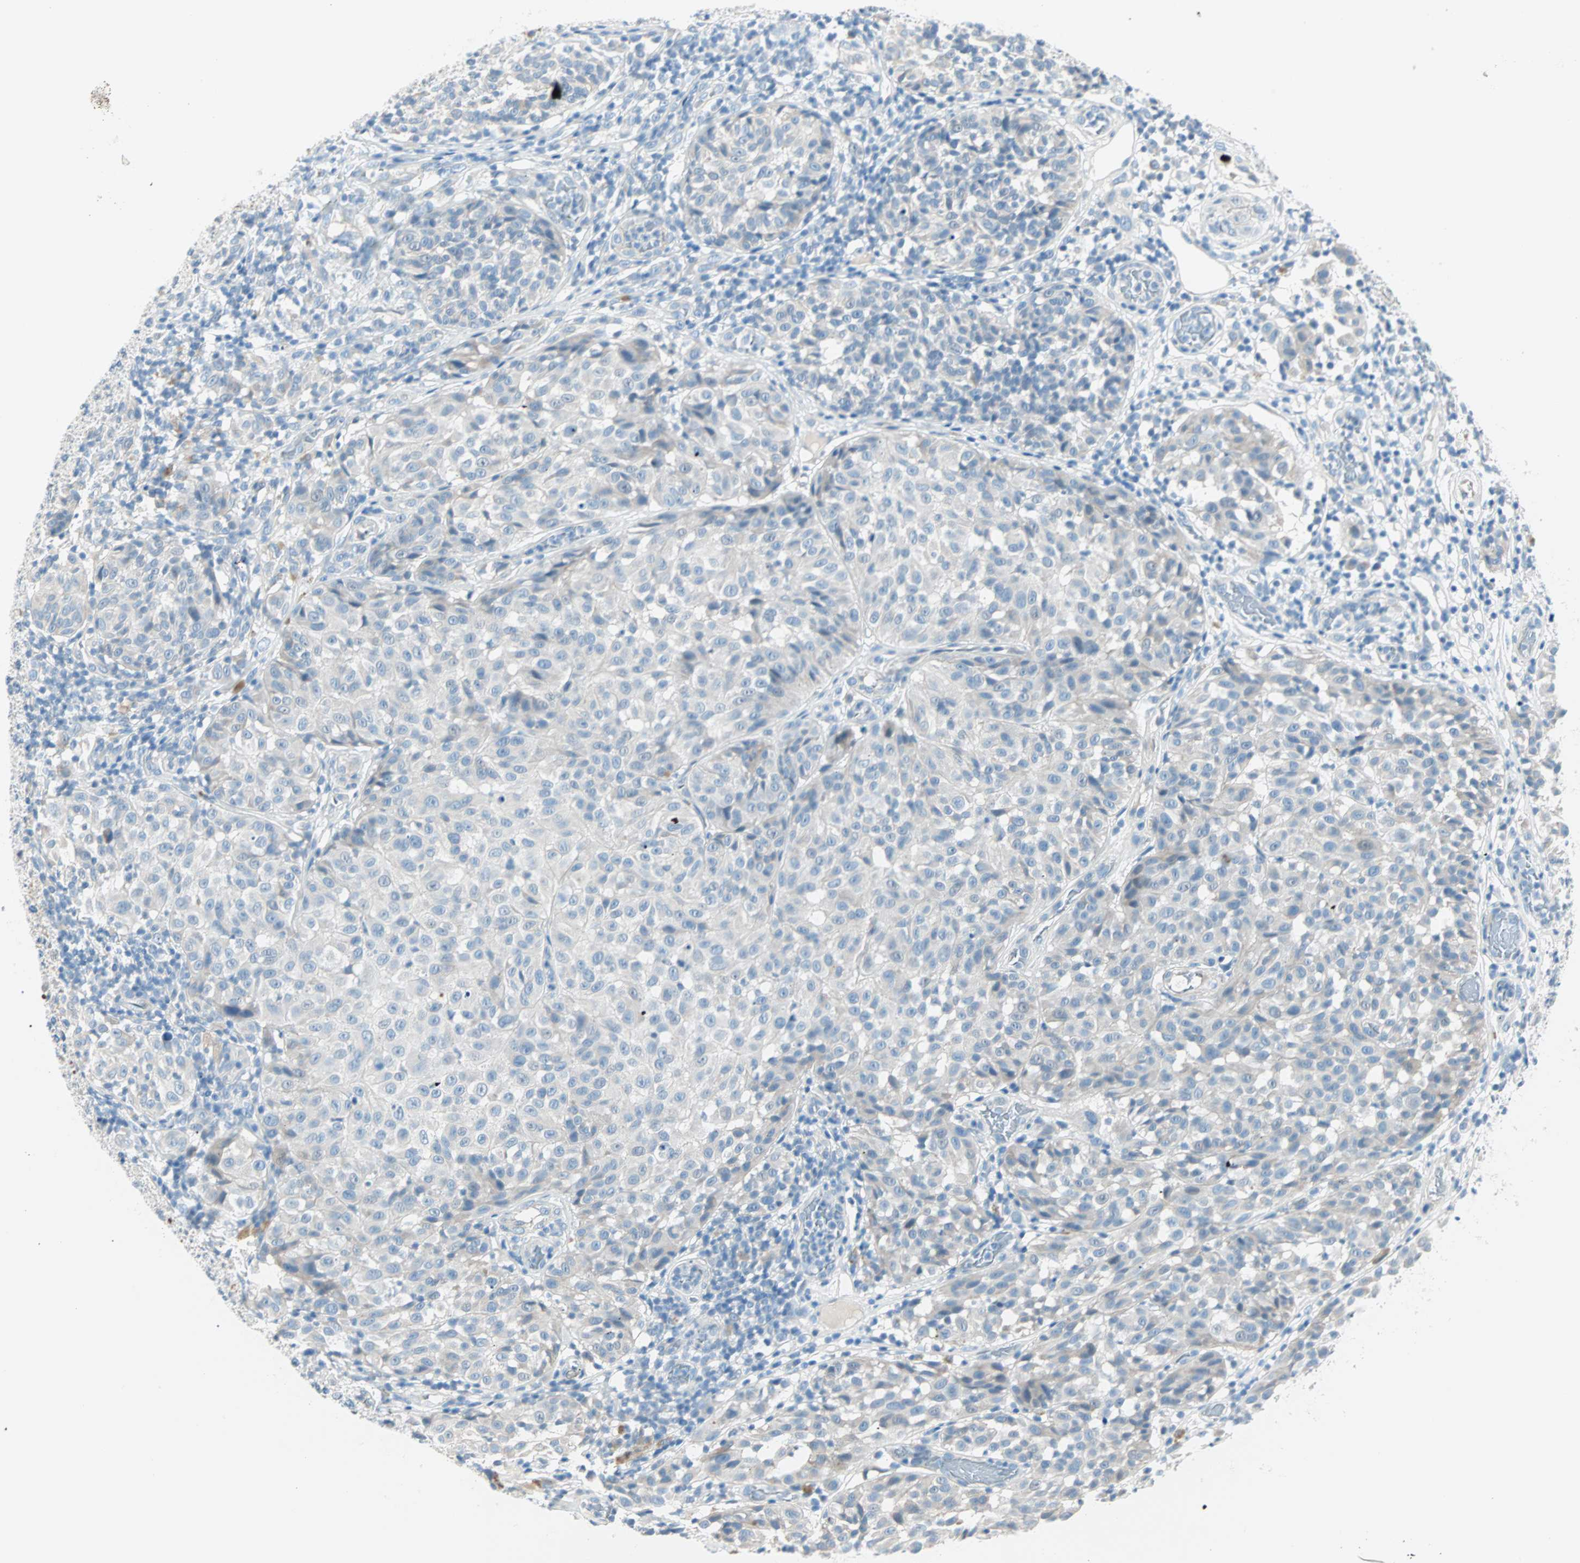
{"staining": {"intensity": "weak", "quantity": "<25%", "location": "cytoplasmic/membranous"}, "tissue": "melanoma", "cell_type": "Tumor cells", "image_type": "cancer", "snomed": [{"axis": "morphology", "description": "Malignant melanoma, NOS"}, {"axis": "topography", "description": "Skin"}], "caption": "Immunohistochemistry photomicrograph of melanoma stained for a protein (brown), which shows no staining in tumor cells.", "gene": "SULT1C2", "patient": {"sex": "female", "age": 46}}